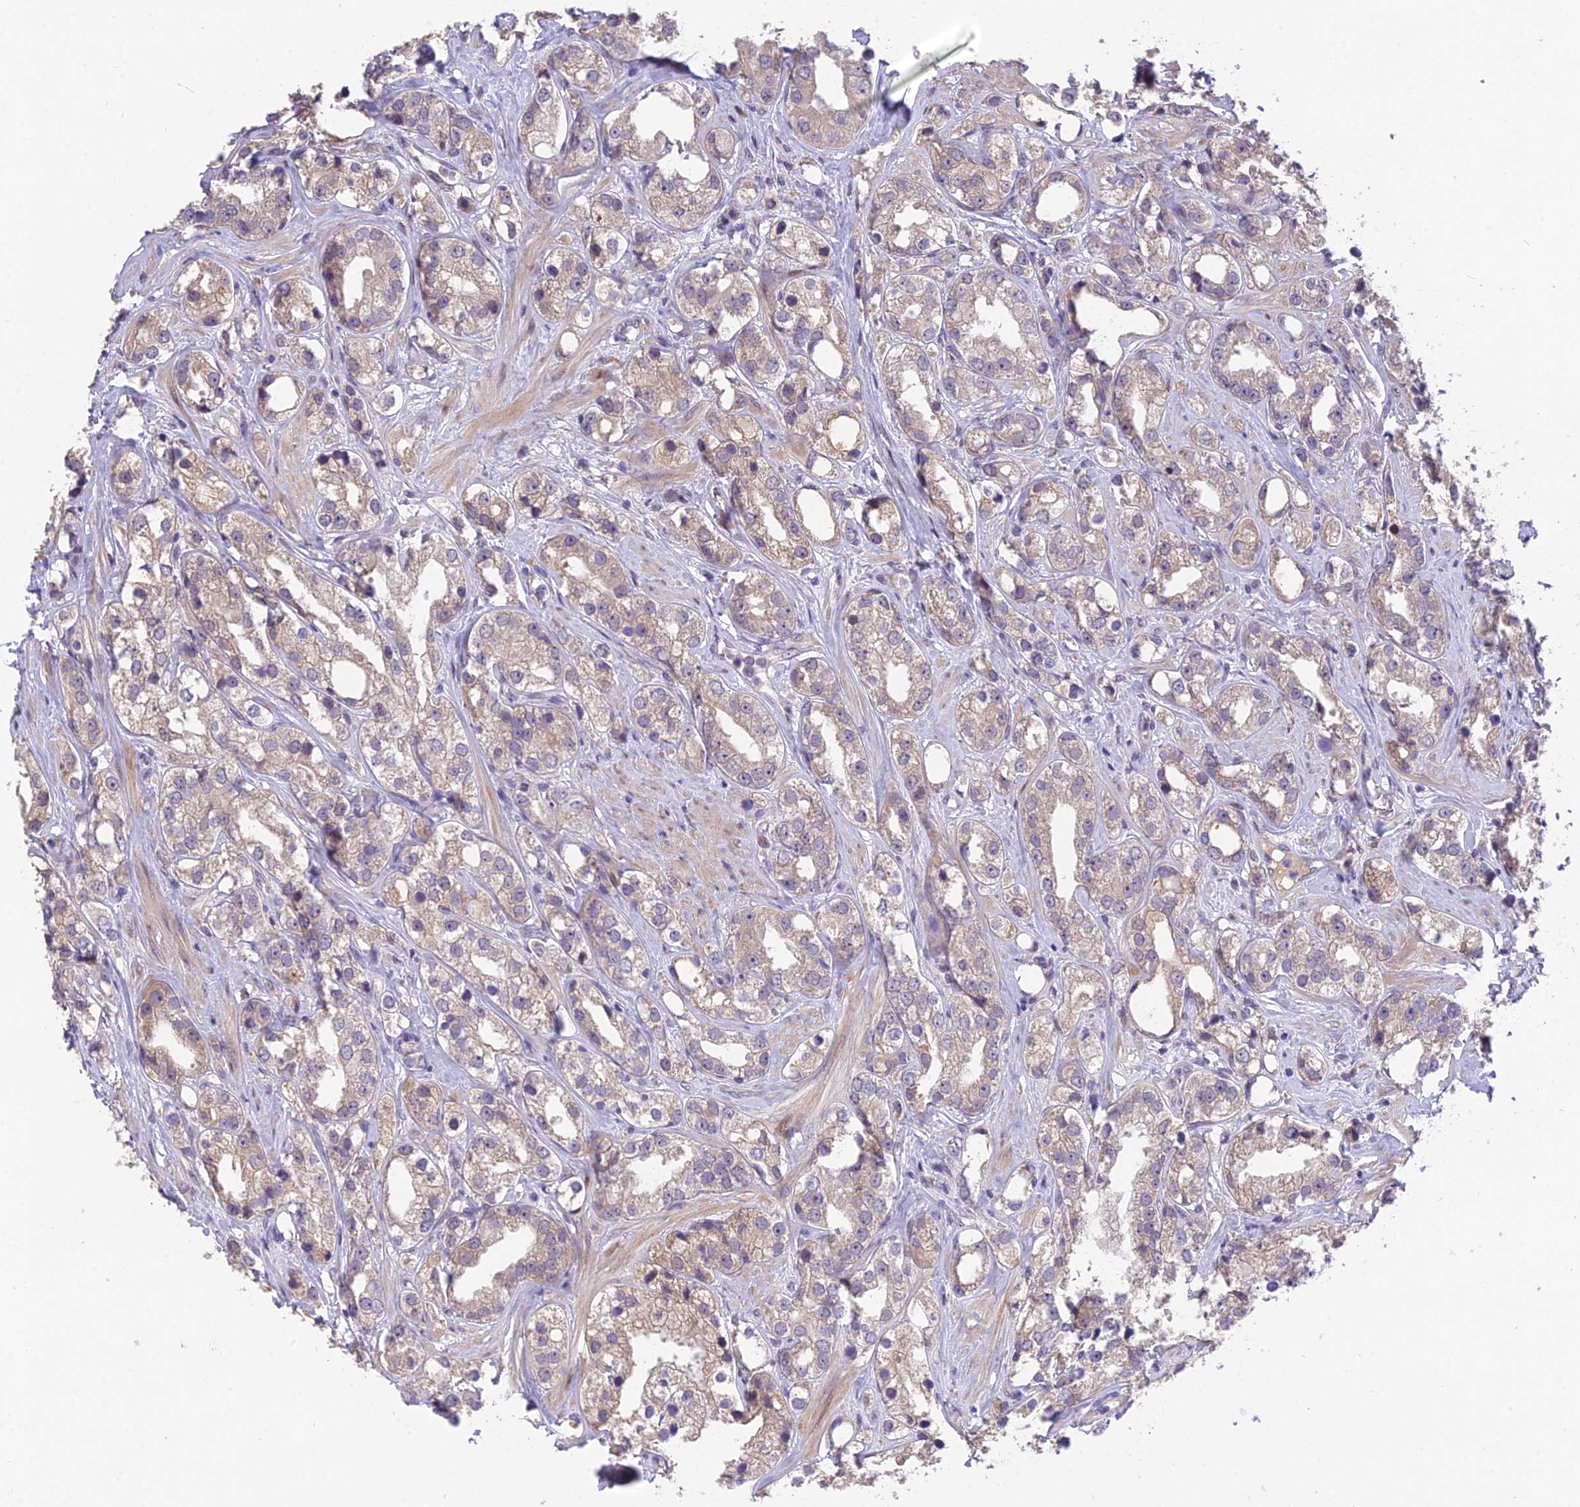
{"staining": {"intensity": "weak", "quantity": "25%-75%", "location": "cytoplasmic/membranous"}, "tissue": "prostate cancer", "cell_type": "Tumor cells", "image_type": "cancer", "snomed": [{"axis": "morphology", "description": "Adenocarcinoma, NOS"}, {"axis": "topography", "description": "Prostate"}], "caption": "Prostate cancer (adenocarcinoma) was stained to show a protein in brown. There is low levels of weak cytoplasmic/membranous staining in about 25%-75% of tumor cells.", "gene": "PUS10", "patient": {"sex": "male", "age": 79}}